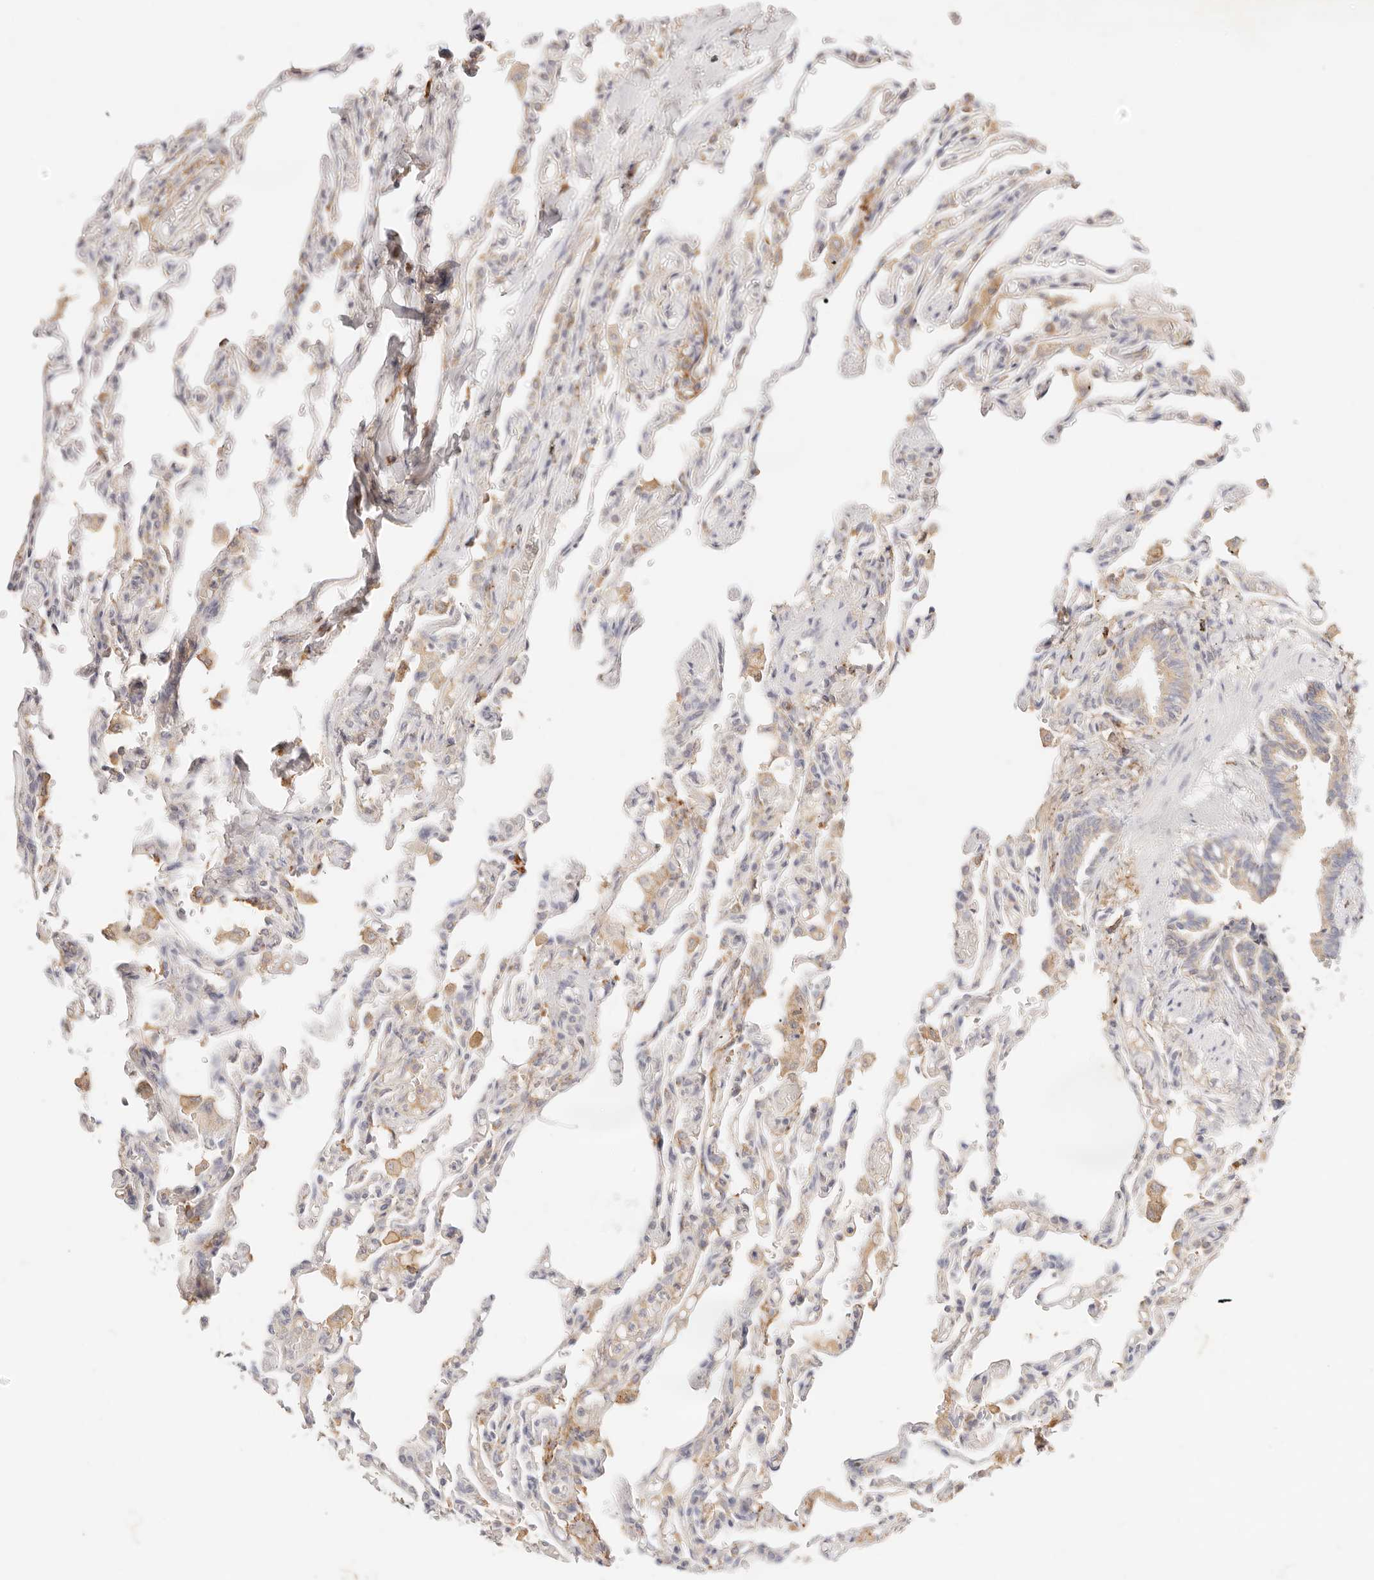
{"staining": {"intensity": "moderate", "quantity": "<25%", "location": "cytoplasmic/membranous"}, "tissue": "lung", "cell_type": "Alveolar cells", "image_type": "normal", "snomed": [{"axis": "morphology", "description": "Normal tissue, NOS"}, {"axis": "topography", "description": "Lung"}], "caption": "Normal lung exhibits moderate cytoplasmic/membranous expression in about <25% of alveolar cells.", "gene": "HK2", "patient": {"sex": "male", "age": 21}}